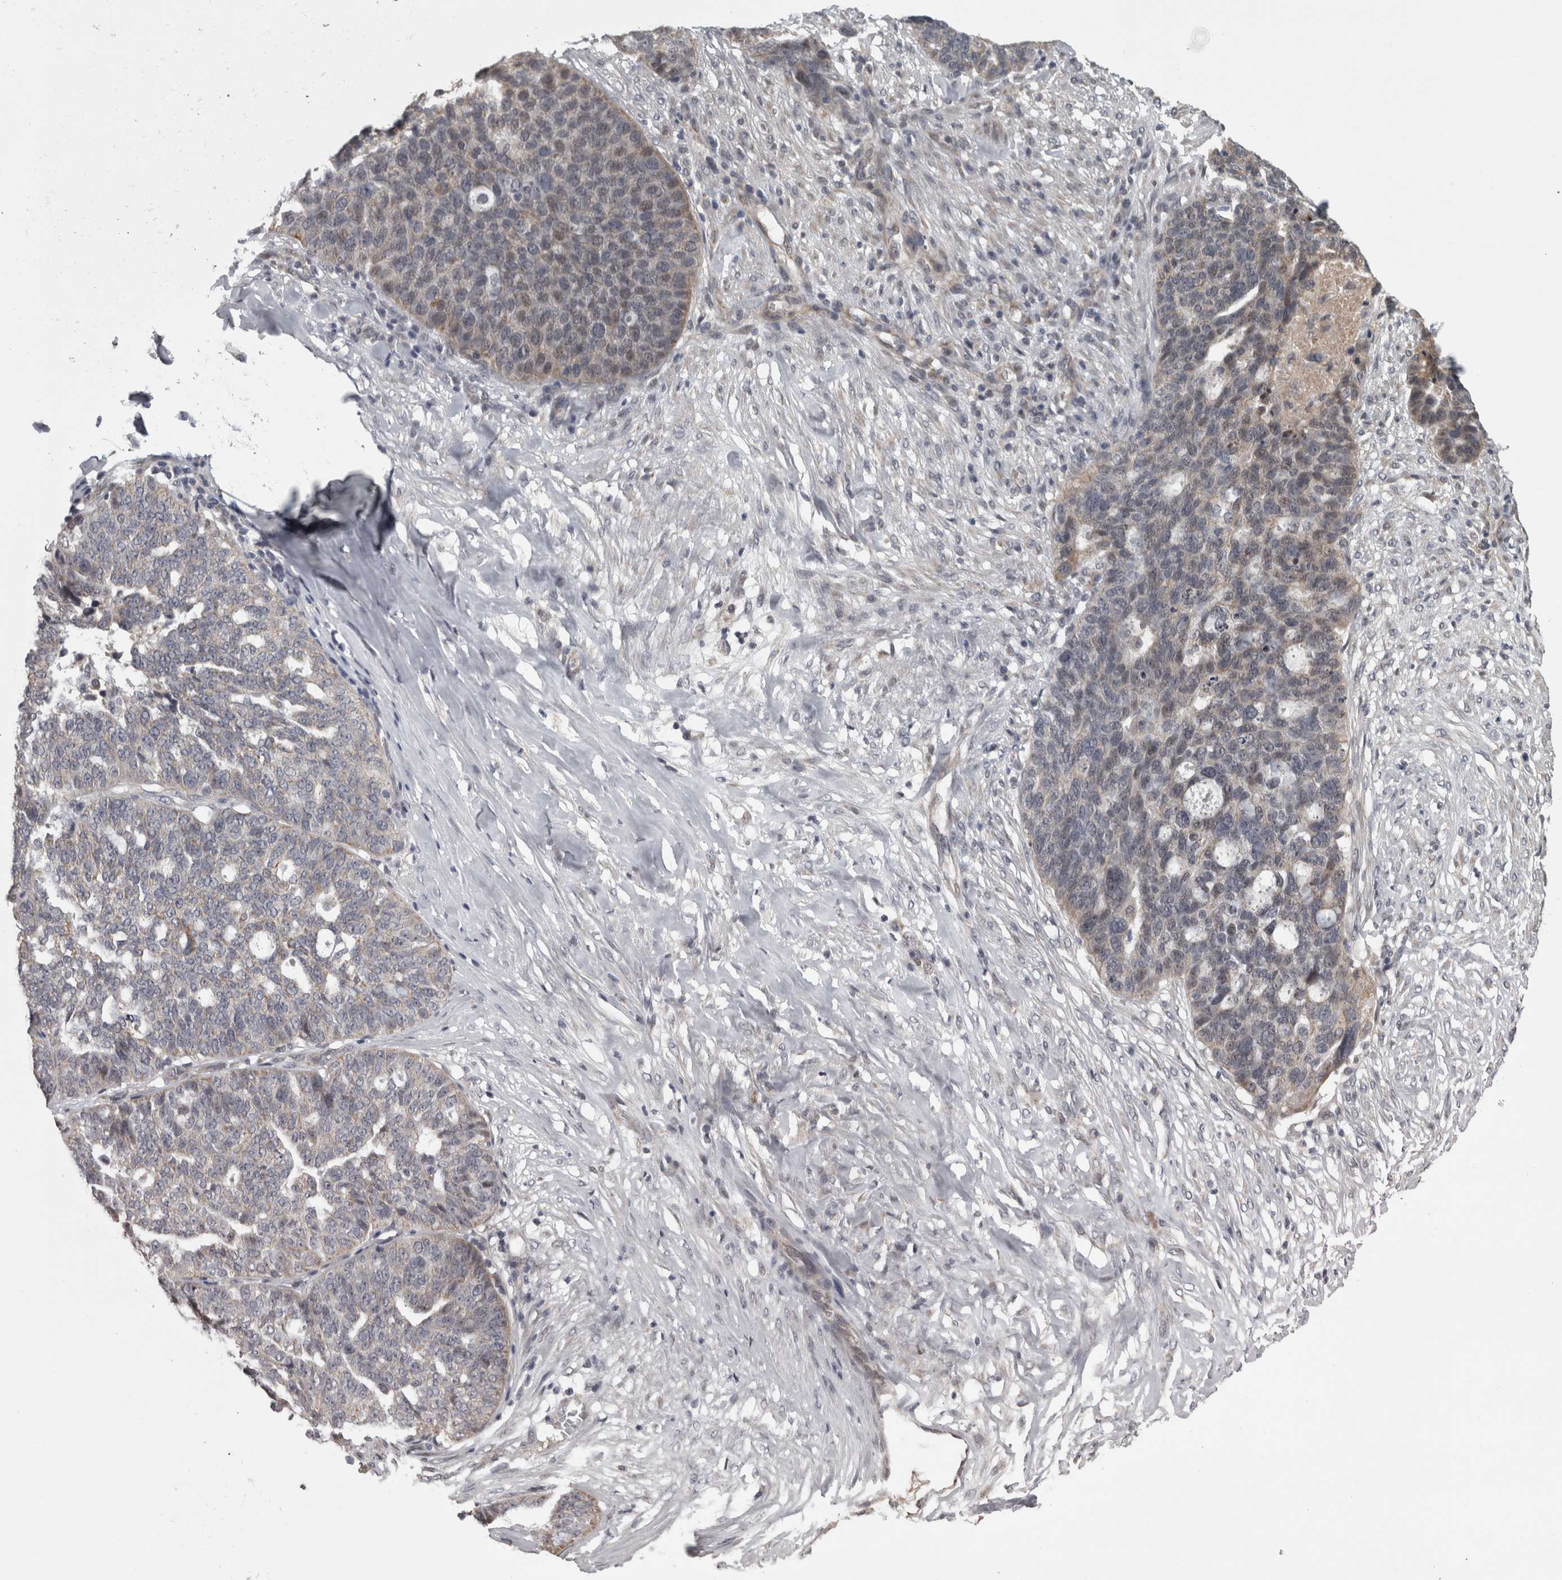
{"staining": {"intensity": "weak", "quantity": "<25%", "location": "cytoplasmic/membranous"}, "tissue": "ovarian cancer", "cell_type": "Tumor cells", "image_type": "cancer", "snomed": [{"axis": "morphology", "description": "Cystadenocarcinoma, serous, NOS"}, {"axis": "topography", "description": "Ovary"}], "caption": "This is an IHC micrograph of human serous cystadenocarcinoma (ovarian). There is no staining in tumor cells.", "gene": "DBT", "patient": {"sex": "female", "age": 59}}